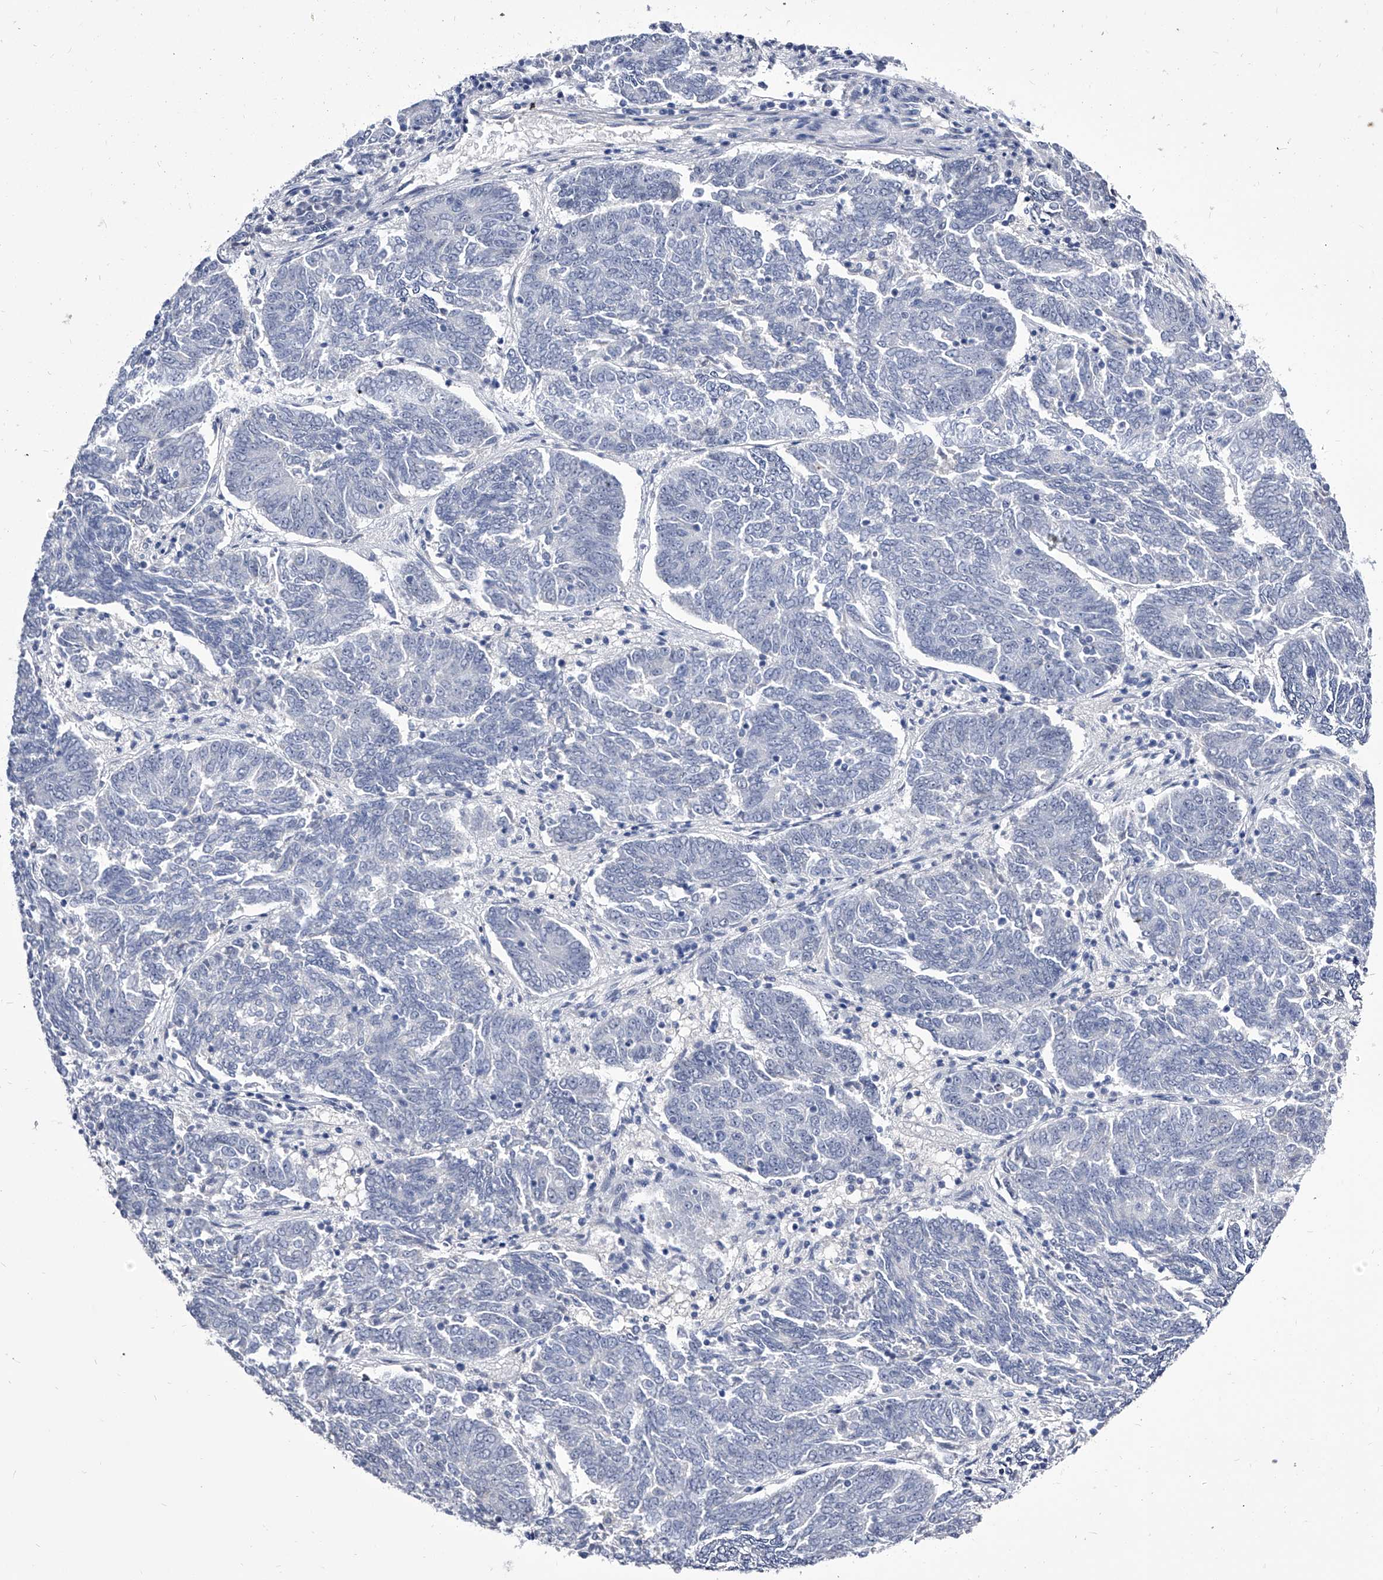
{"staining": {"intensity": "negative", "quantity": "none", "location": "none"}, "tissue": "endometrial cancer", "cell_type": "Tumor cells", "image_type": "cancer", "snomed": [{"axis": "morphology", "description": "Adenocarcinoma, NOS"}, {"axis": "topography", "description": "Endometrium"}], "caption": "IHC image of endometrial cancer (adenocarcinoma) stained for a protein (brown), which exhibits no positivity in tumor cells.", "gene": "CRISP2", "patient": {"sex": "female", "age": 80}}